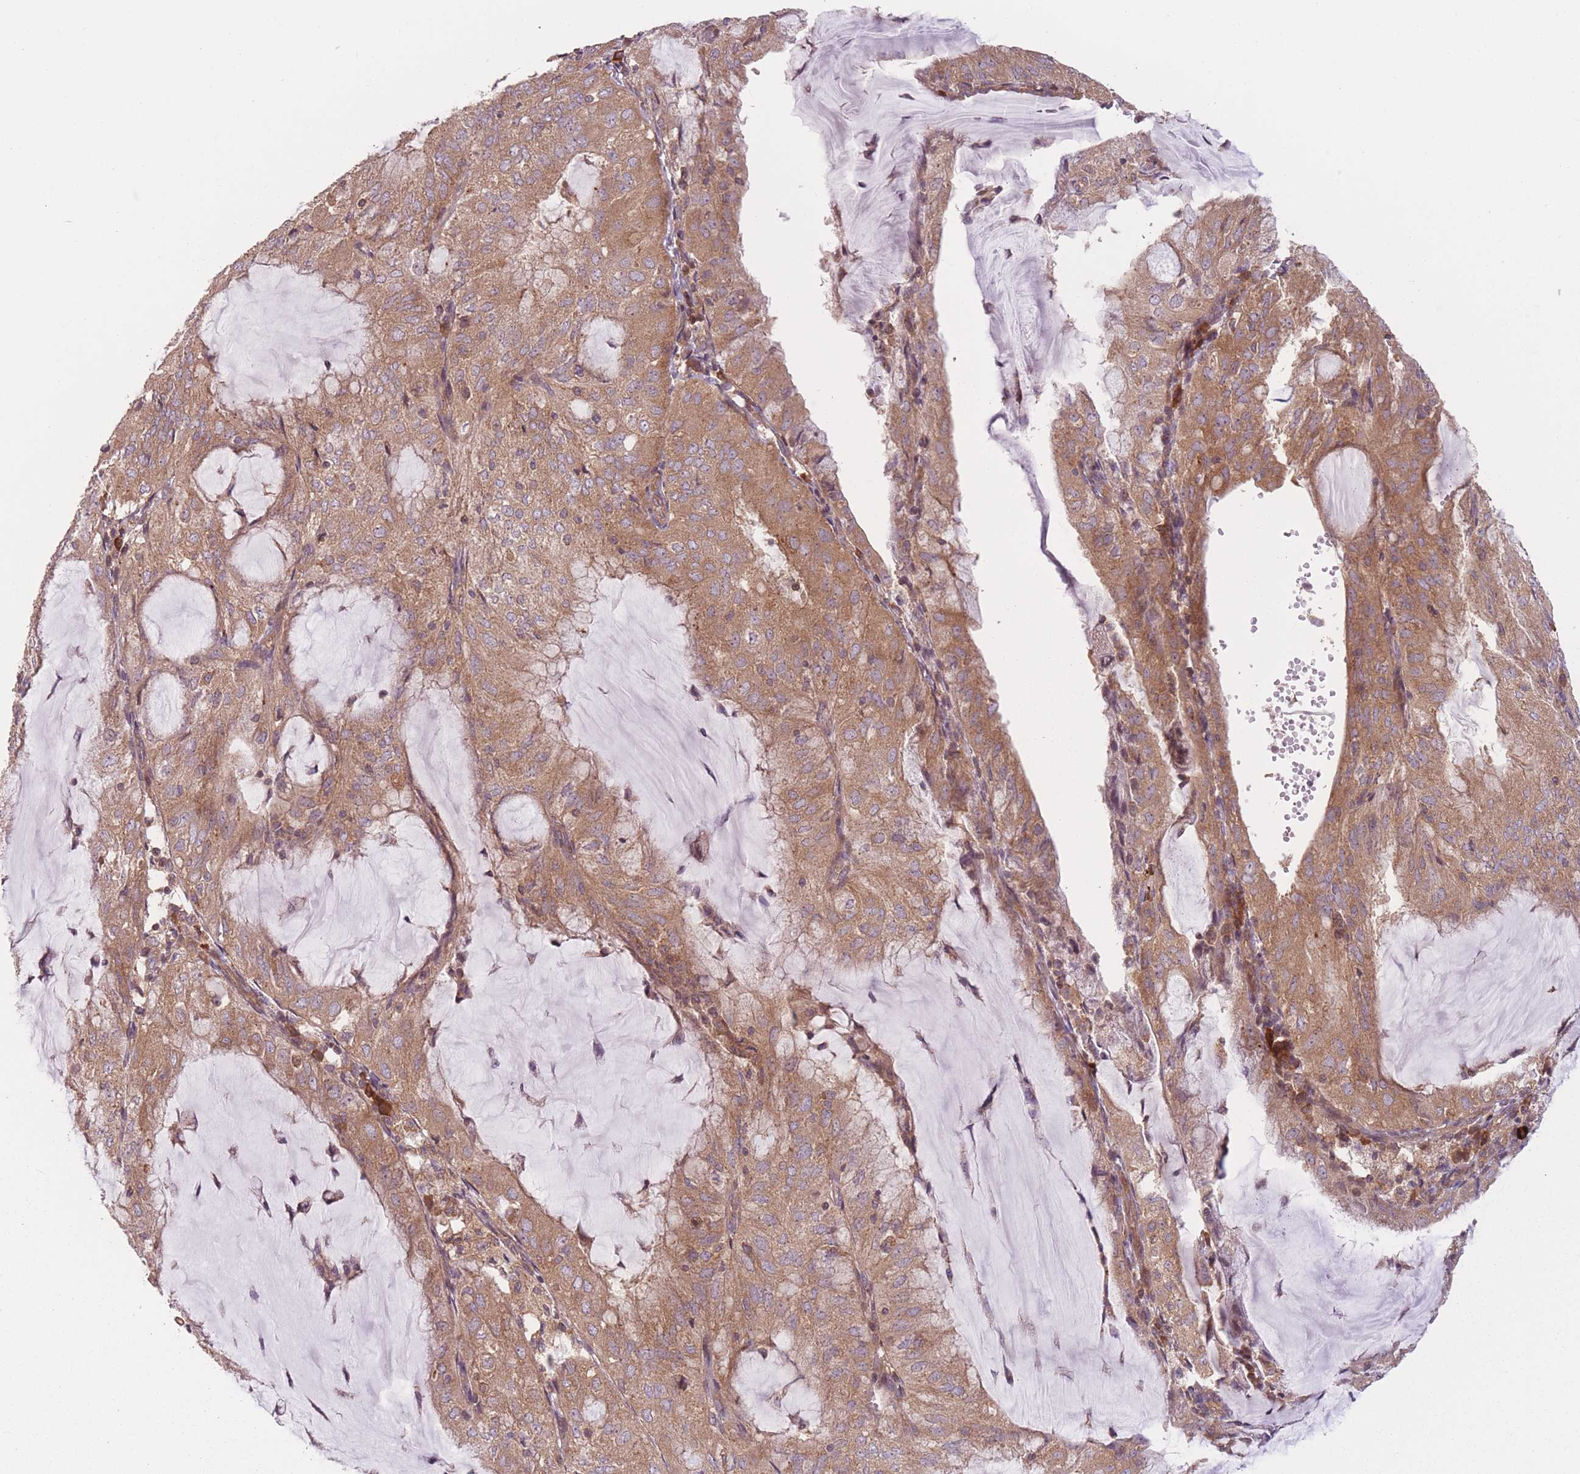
{"staining": {"intensity": "moderate", "quantity": ">75%", "location": "cytoplasmic/membranous"}, "tissue": "endometrial cancer", "cell_type": "Tumor cells", "image_type": "cancer", "snomed": [{"axis": "morphology", "description": "Adenocarcinoma, NOS"}, {"axis": "topography", "description": "Endometrium"}], "caption": "The photomicrograph reveals a brown stain indicating the presence of a protein in the cytoplasmic/membranous of tumor cells in endometrial adenocarcinoma.", "gene": "WASHC2A", "patient": {"sex": "female", "age": 81}}